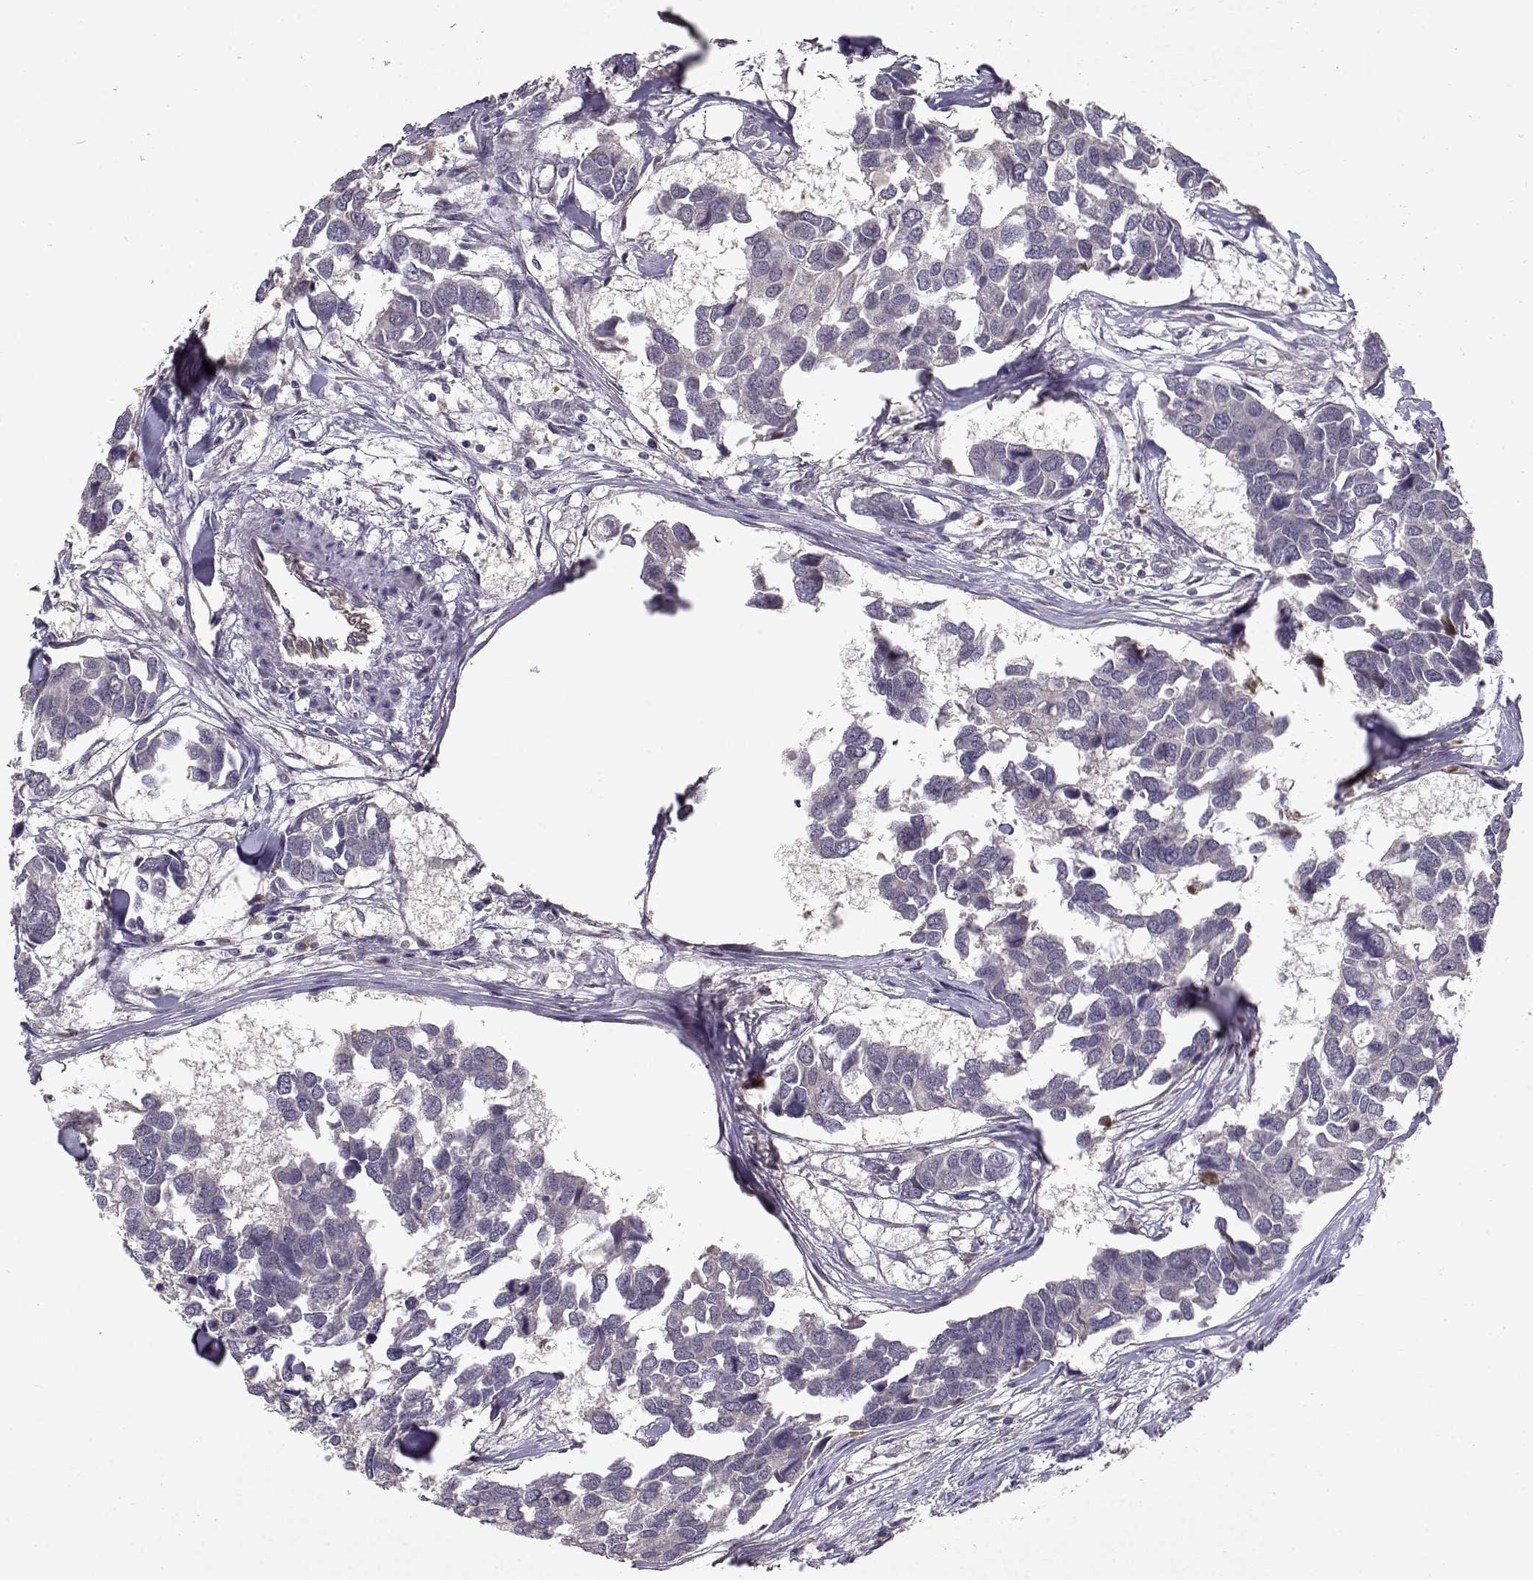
{"staining": {"intensity": "negative", "quantity": "none", "location": "none"}, "tissue": "breast cancer", "cell_type": "Tumor cells", "image_type": "cancer", "snomed": [{"axis": "morphology", "description": "Duct carcinoma"}, {"axis": "topography", "description": "Breast"}], "caption": "This is an immunohistochemistry histopathology image of human breast cancer. There is no staining in tumor cells.", "gene": "BMX", "patient": {"sex": "female", "age": 83}}